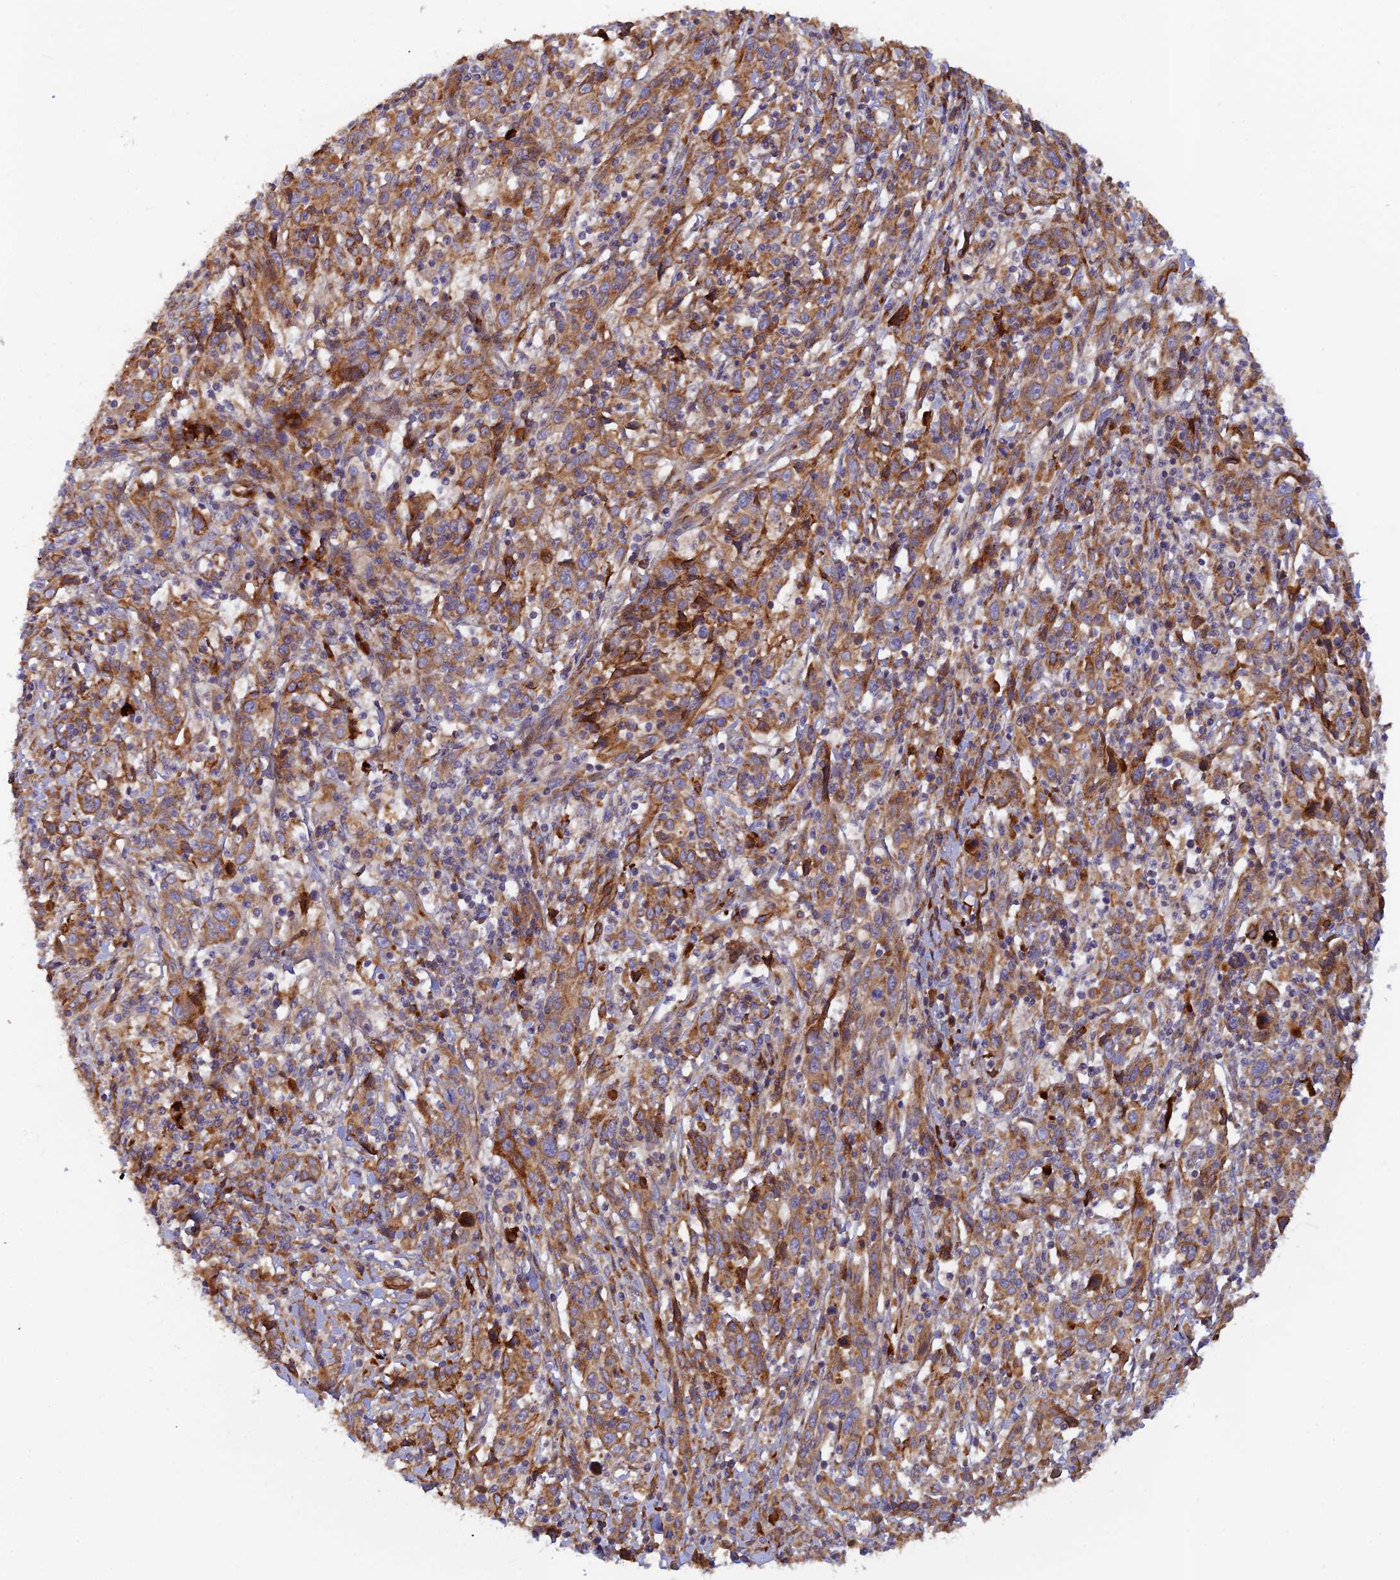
{"staining": {"intensity": "moderate", "quantity": ">75%", "location": "cytoplasmic/membranous"}, "tissue": "cervical cancer", "cell_type": "Tumor cells", "image_type": "cancer", "snomed": [{"axis": "morphology", "description": "Squamous cell carcinoma, NOS"}, {"axis": "topography", "description": "Cervix"}], "caption": "IHC staining of cervical cancer (squamous cell carcinoma), which demonstrates medium levels of moderate cytoplasmic/membranous staining in about >75% of tumor cells indicating moderate cytoplasmic/membranous protein expression. The staining was performed using DAB (3,3'-diaminobenzidine) (brown) for protein detection and nuclei were counterstained in hematoxylin (blue).", "gene": "GMCL1", "patient": {"sex": "female", "age": 46}}